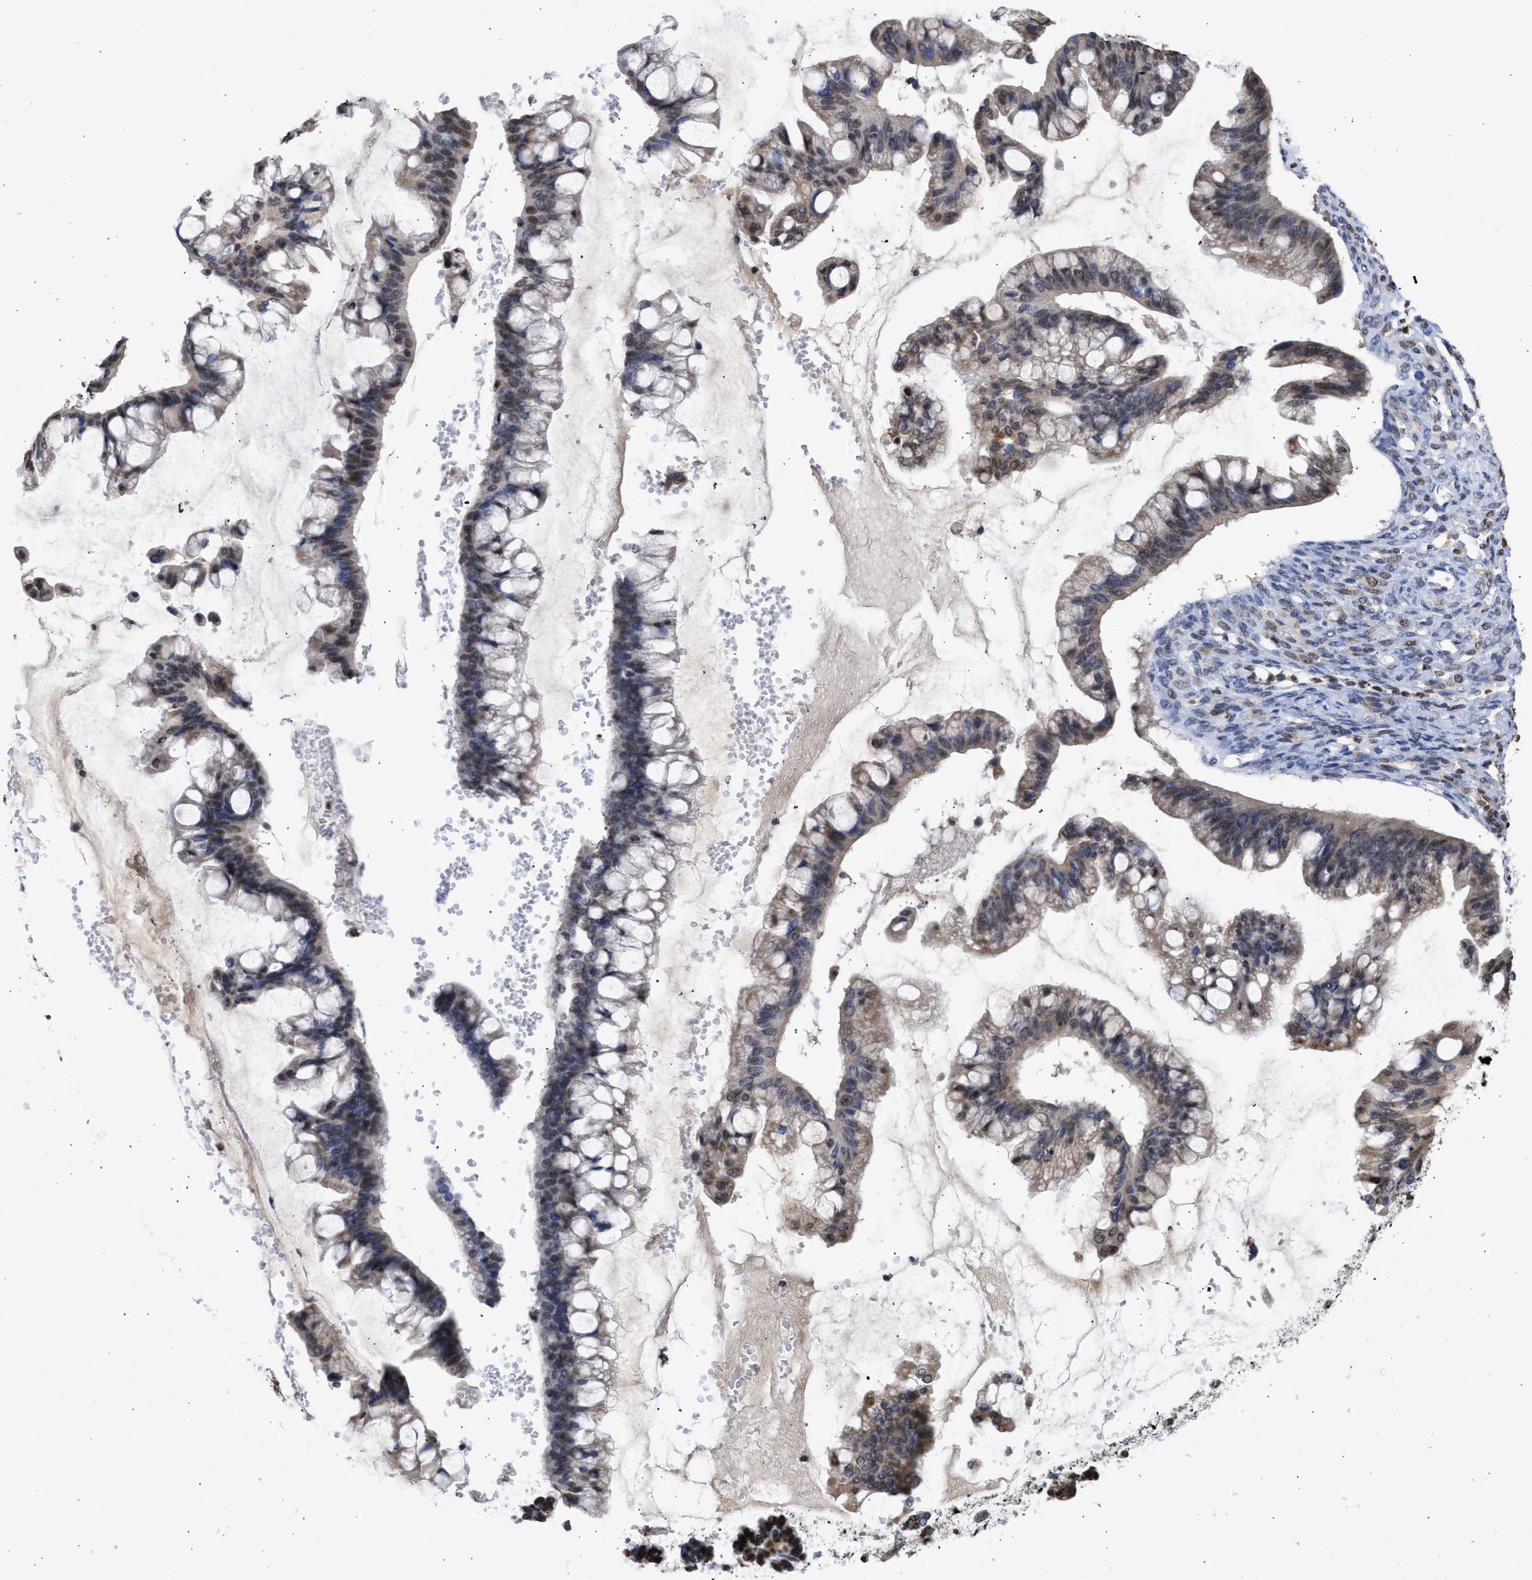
{"staining": {"intensity": "weak", "quantity": "25%-75%", "location": "cytoplasmic/membranous,nuclear"}, "tissue": "ovarian cancer", "cell_type": "Tumor cells", "image_type": "cancer", "snomed": [{"axis": "morphology", "description": "Cystadenocarcinoma, mucinous, NOS"}, {"axis": "topography", "description": "Ovary"}], "caption": "The image shows a brown stain indicating the presence of a protein in the cytoplasmic/membranous and nuclear of tumor cells in ovarian cancer. Using DAB (3,3'-diaminobenzidine) (brown) and hematoxylin (blue) stains, captured at high magnification using brightfield microscopy.", "gene": "NUP35", "patient": {"sex": "female", "age": 73}}